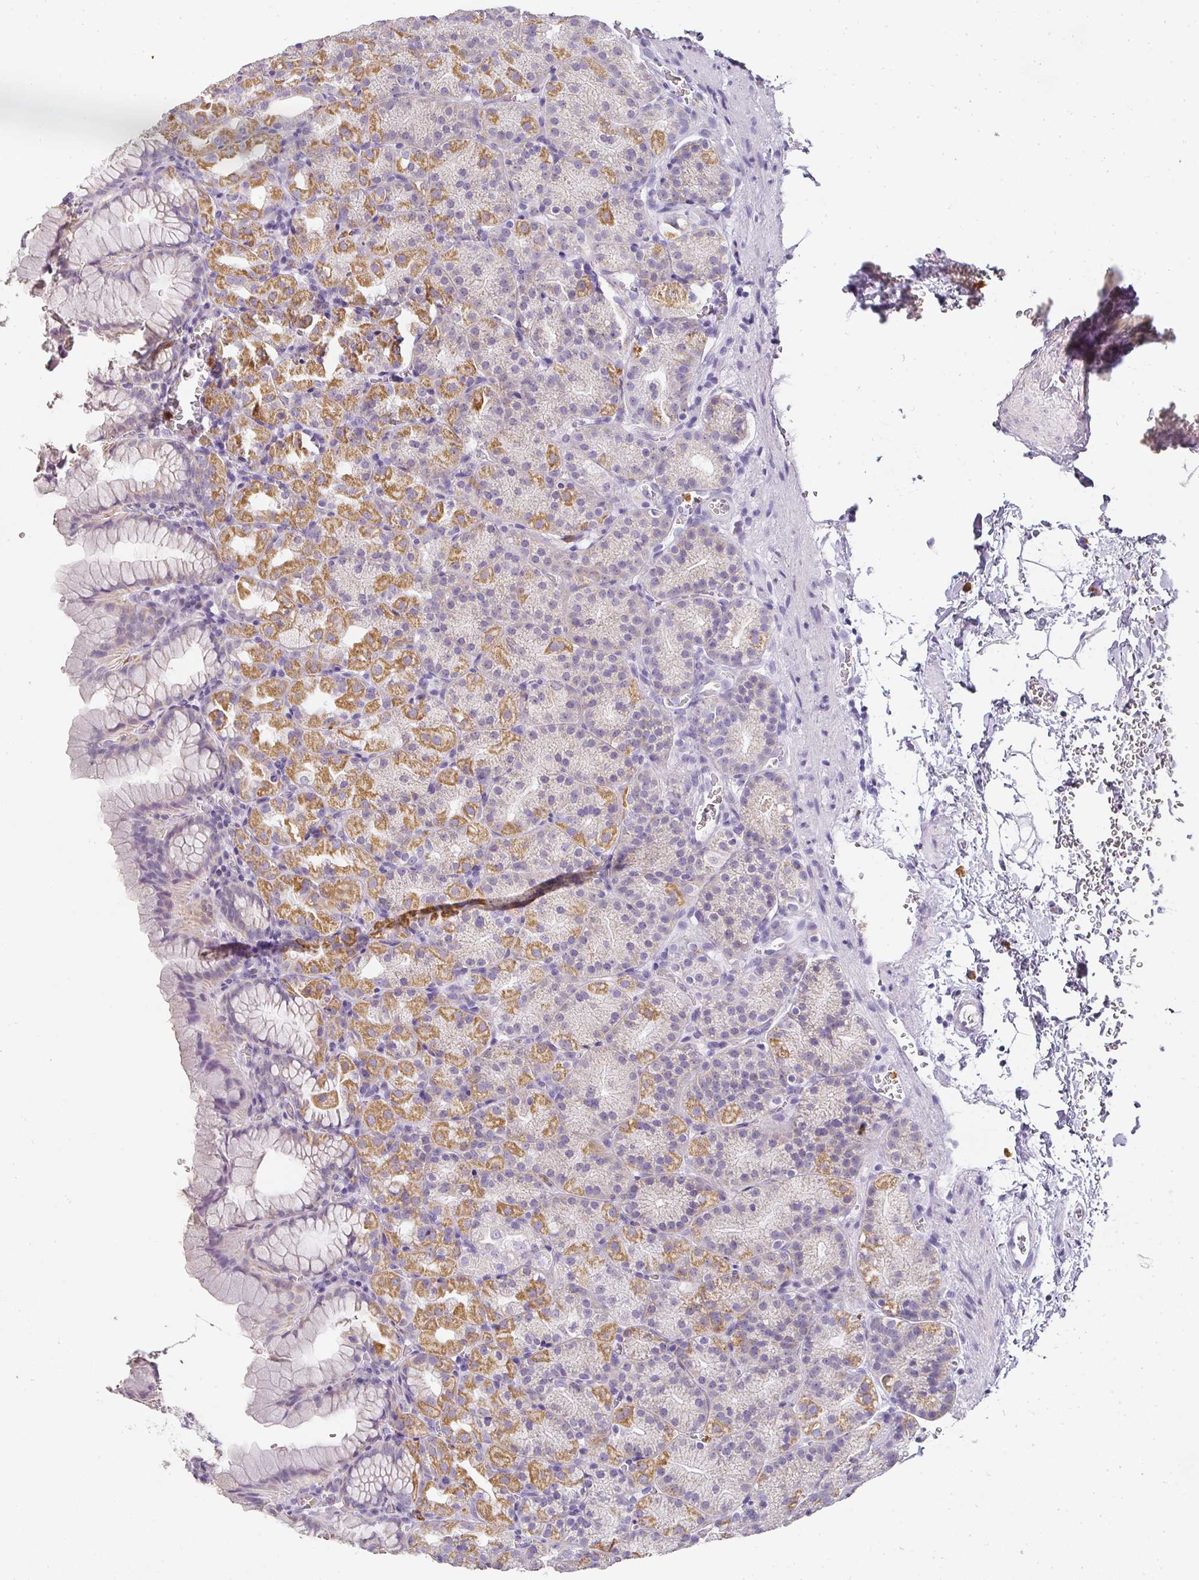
{"staining": {"intensity": "moderate", "quantity": "25%-75%", "location": "cytoplasmic/membranous"}, "tissue": "stomach", "cell_type": "Glandular cells", "image_type": "normal", "snomed": [{"axis": "morphology", "description": "Normal tissue, NOS"}, {"axis": "topography", "description": "Stomach, upper"}], "caption": "A histopathology image of human stomach stained for a protein shows moderate cytoplasmic/membranous brown staining in glandular cells. Ihc stains the protein in brown and the nuclei are stained blue.", "gene": "CAMP", "patient": {"sex": "female", "age": 81}}